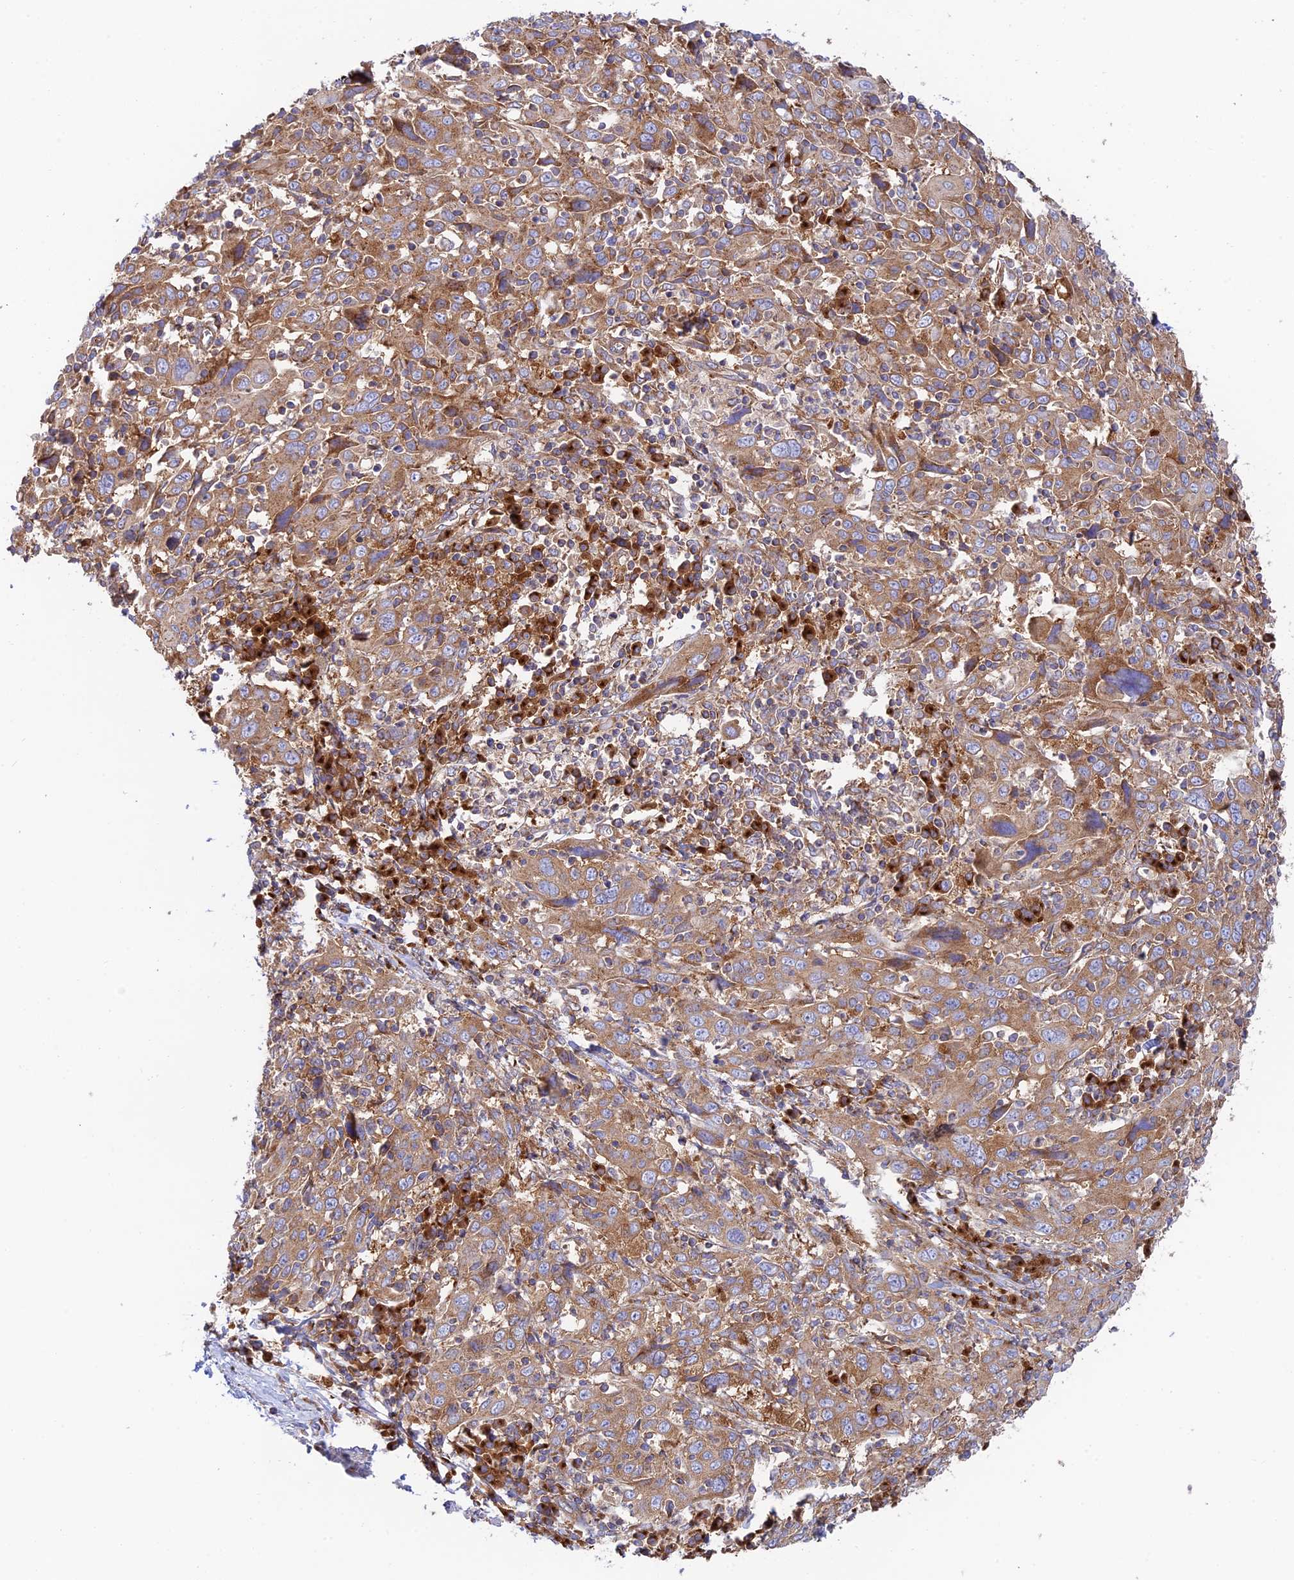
{"staining": {"intensity": "moderate", "quantity": ">75%", "location": "cytoplasmic/membranous"}, "tissue": "cervical cancer", "cell_type": "Tumor cells", "image_type": "cancer", "snomed": [{"axis": "morphology", "description": "Squamous cell carcinoma, NOS"}, {"axis": "topography", "description": "Cervix"}], "caption": "A micrograph showing moderate cytoplasmic/membranous staining in about >75% of tumor cells in cervical squamous cell carcinoma, as visualized by brown immunohistochemical staining.", "gene": "GOLGA3", "patient": {"sex": "female", "age": 46}}